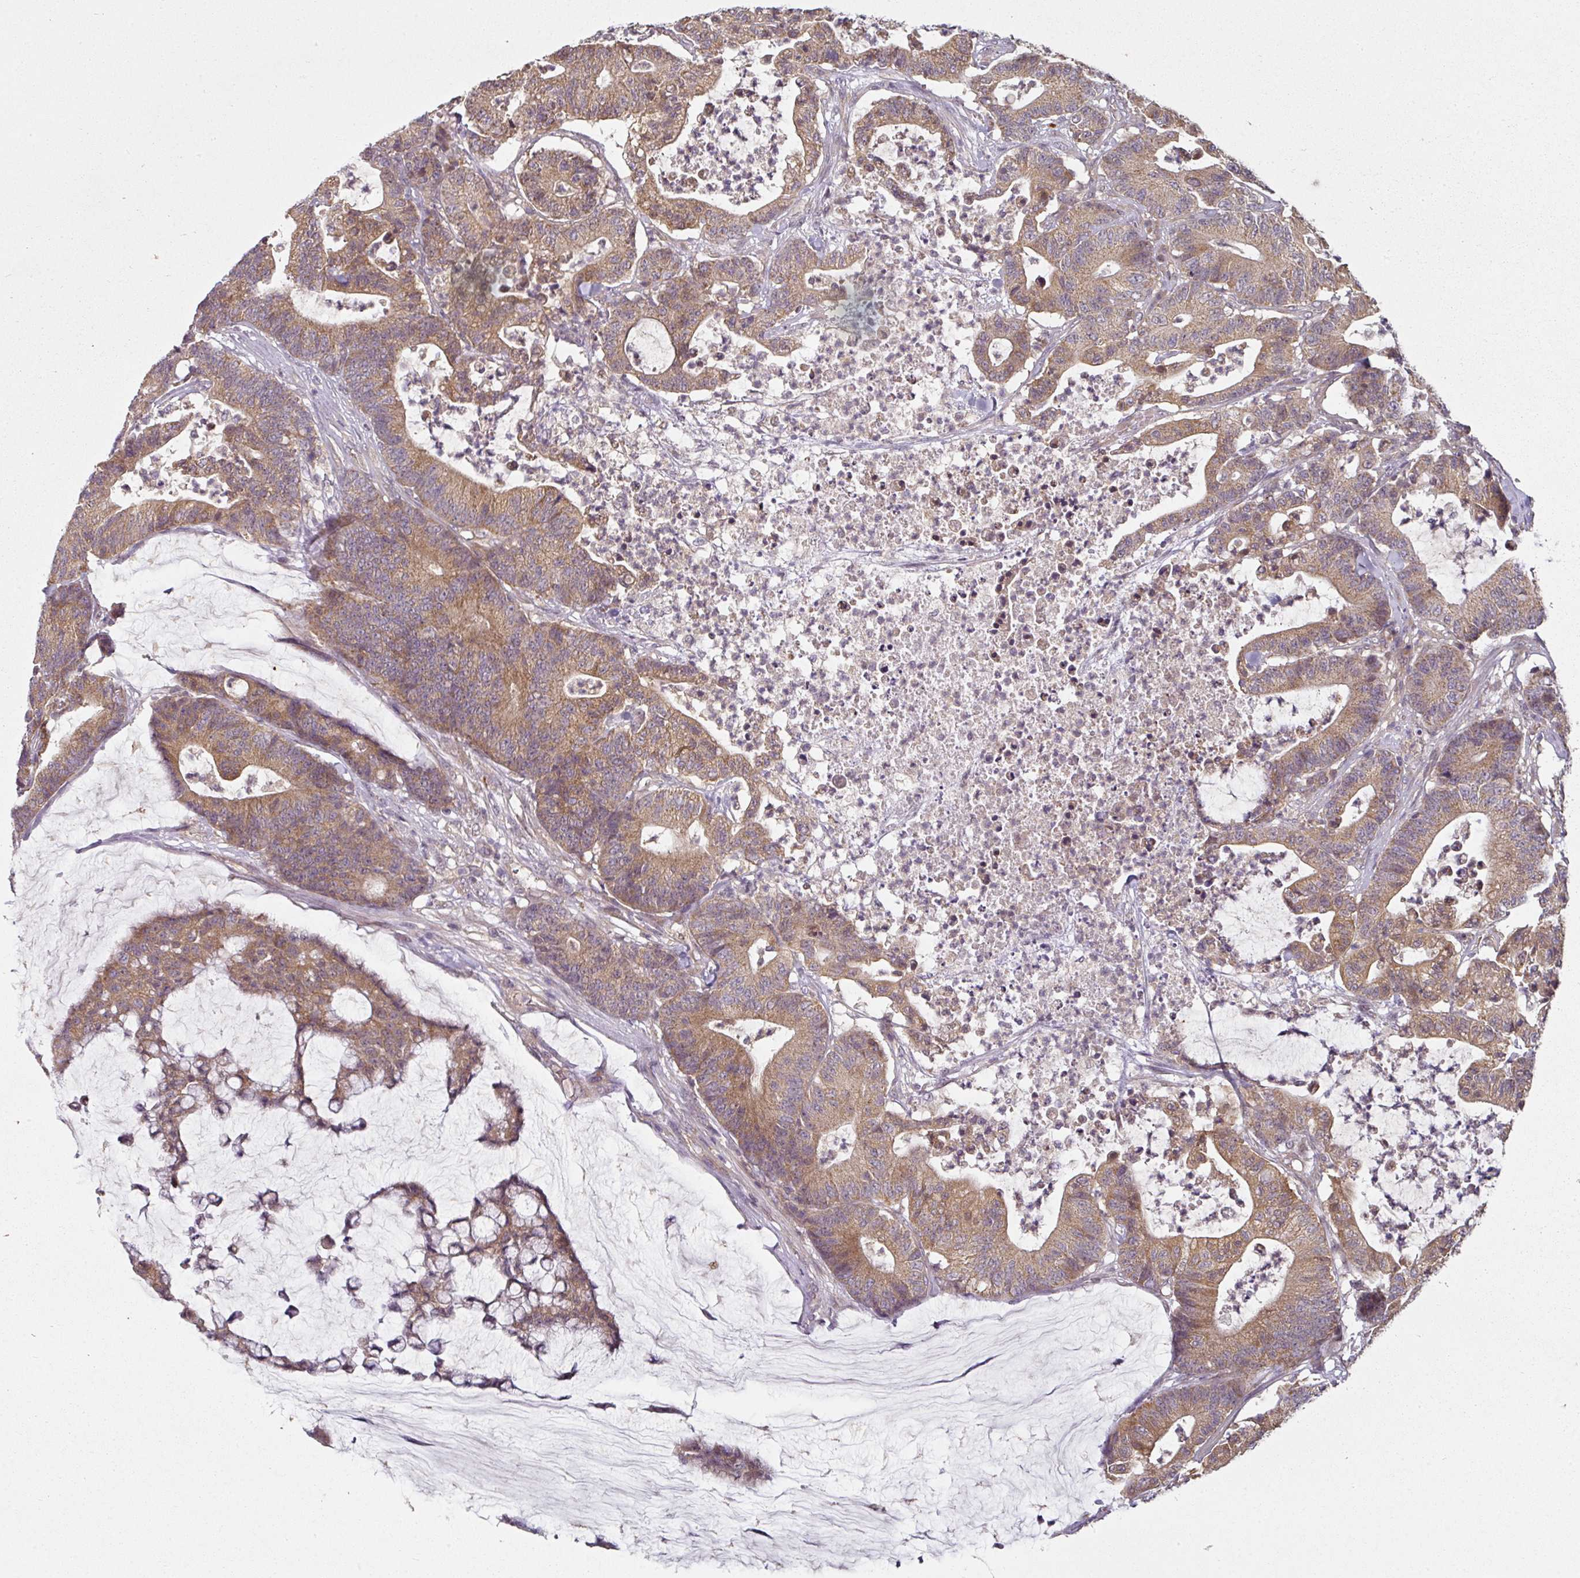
{"staining": {"intensity": "moderate", "quantity": ">75%", "location": "cytoplasmic/membranous"}, "tissue": "colorectal cancer", "cell_type": "Tumor cells", "image_type": "cancer", "snomed": [{"axis": "morphology", "description": "Adenocarcinoma, NOS"}, {"axis": "topography", "description": "Colon"}], "caption": "Immunohistochemistry (IHC) of human colorectal adenocarcinoma reveals medium levels of moderate cytoplasmic/membranous staining in about >75% of tumor cells.", "gene": "MAP2K2", "patient": {"sex": "female", "age": 84}}